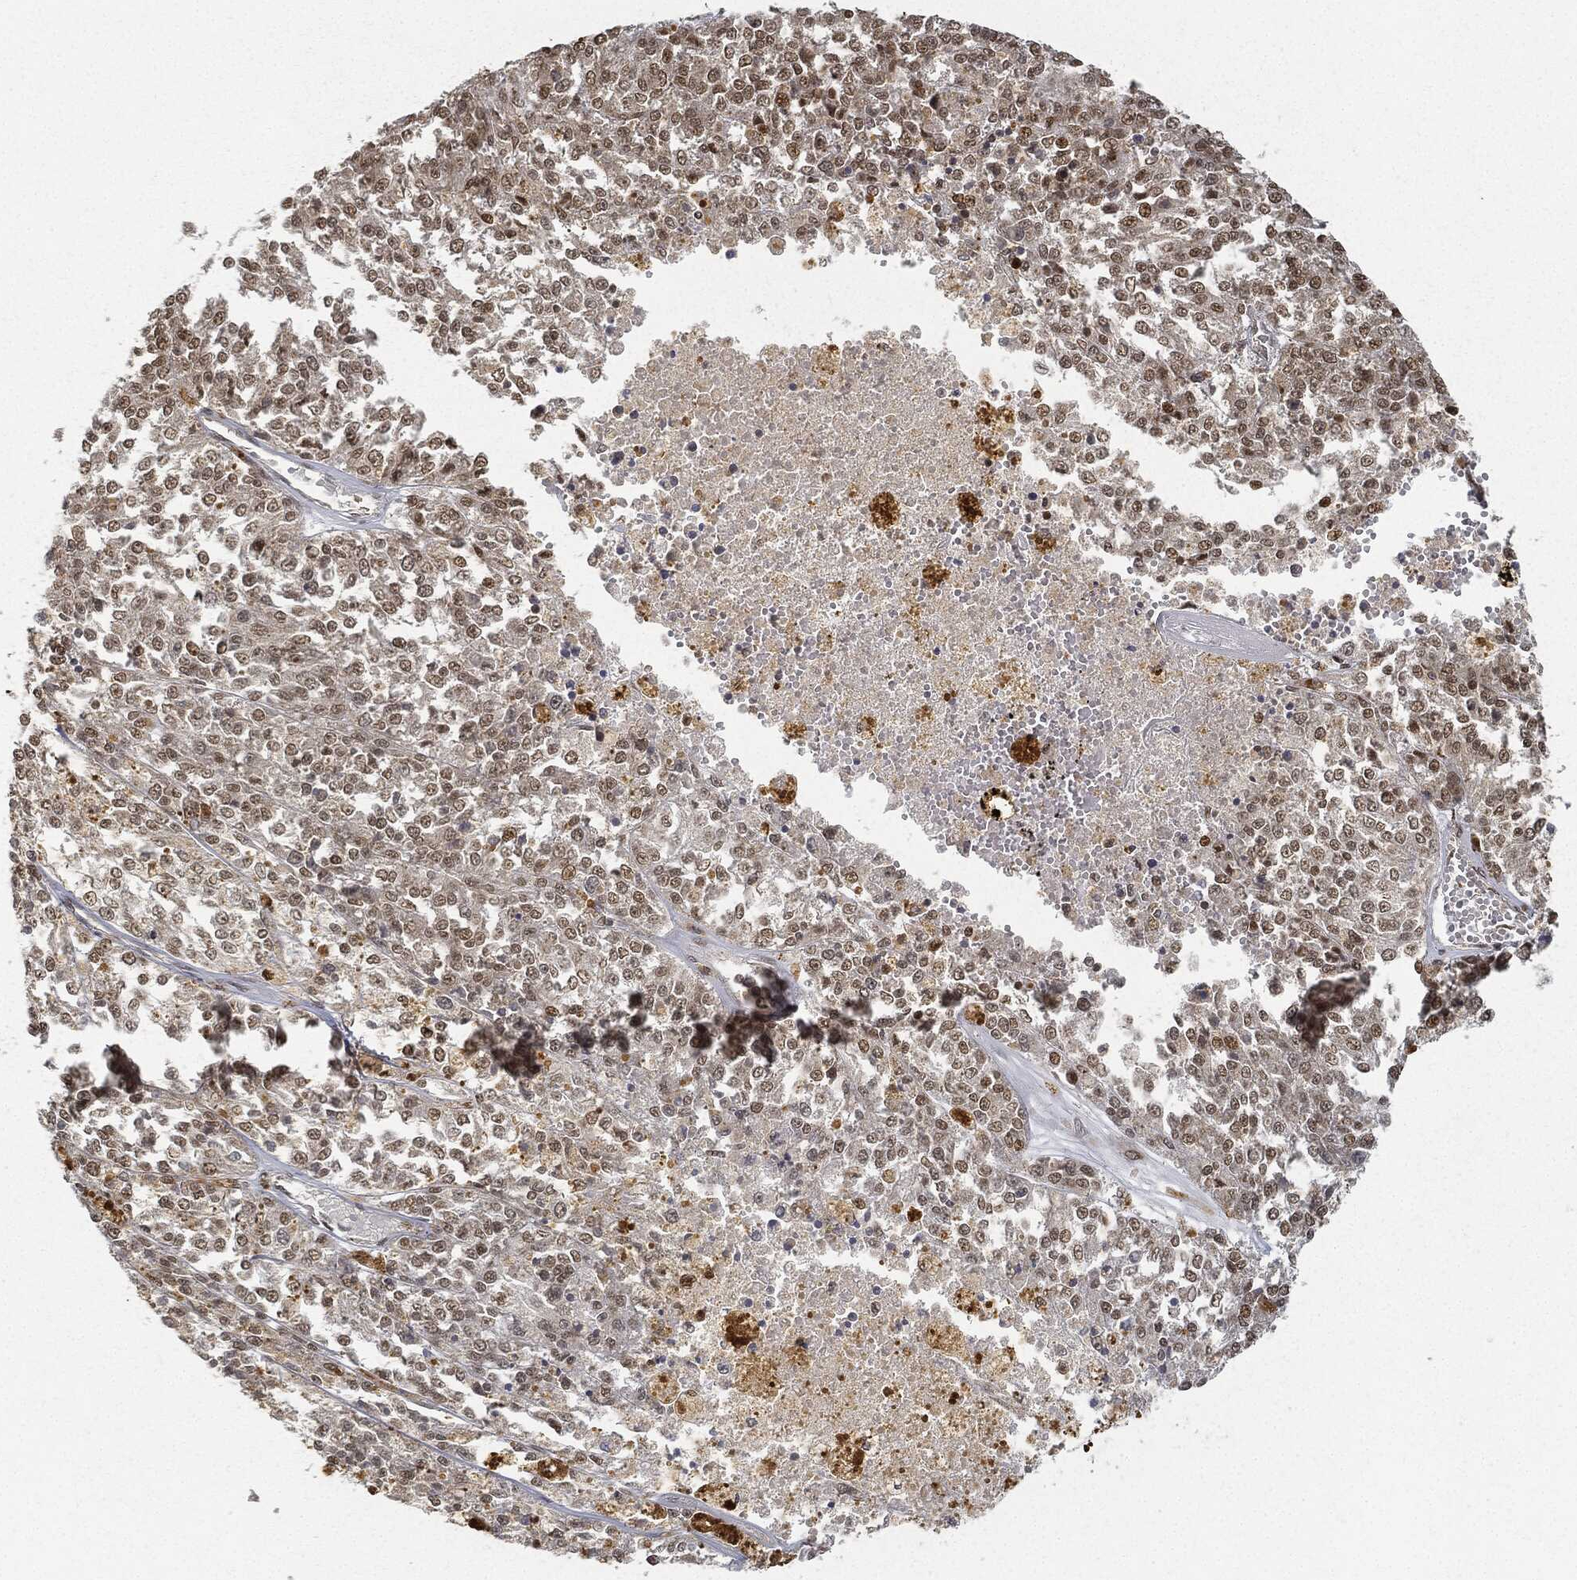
{"staining": {"intensity": "moderate", "quantity": "<25%", "location": "nuclear"}, "tissue": "melanoma", "cell_type": "Tumor cells", "image_type": "cancer", "snomed": [{"axis": "morphology", "description": "Malignant melanoma, Metastatic site"}, {"axis": "topography", "description": "Lymph node"}], "caption": "The image shows staining of malignant melanoma (metastatic site), revealing moderate nuclear protein positivity (brown color) within tumor cells. Using DAB (brown) and hematoxylin (blue) stains, captured at high magnification using brightfield microscopy.", "gene": "CIB1", "patient": {"sex": "female", "age": 64}}